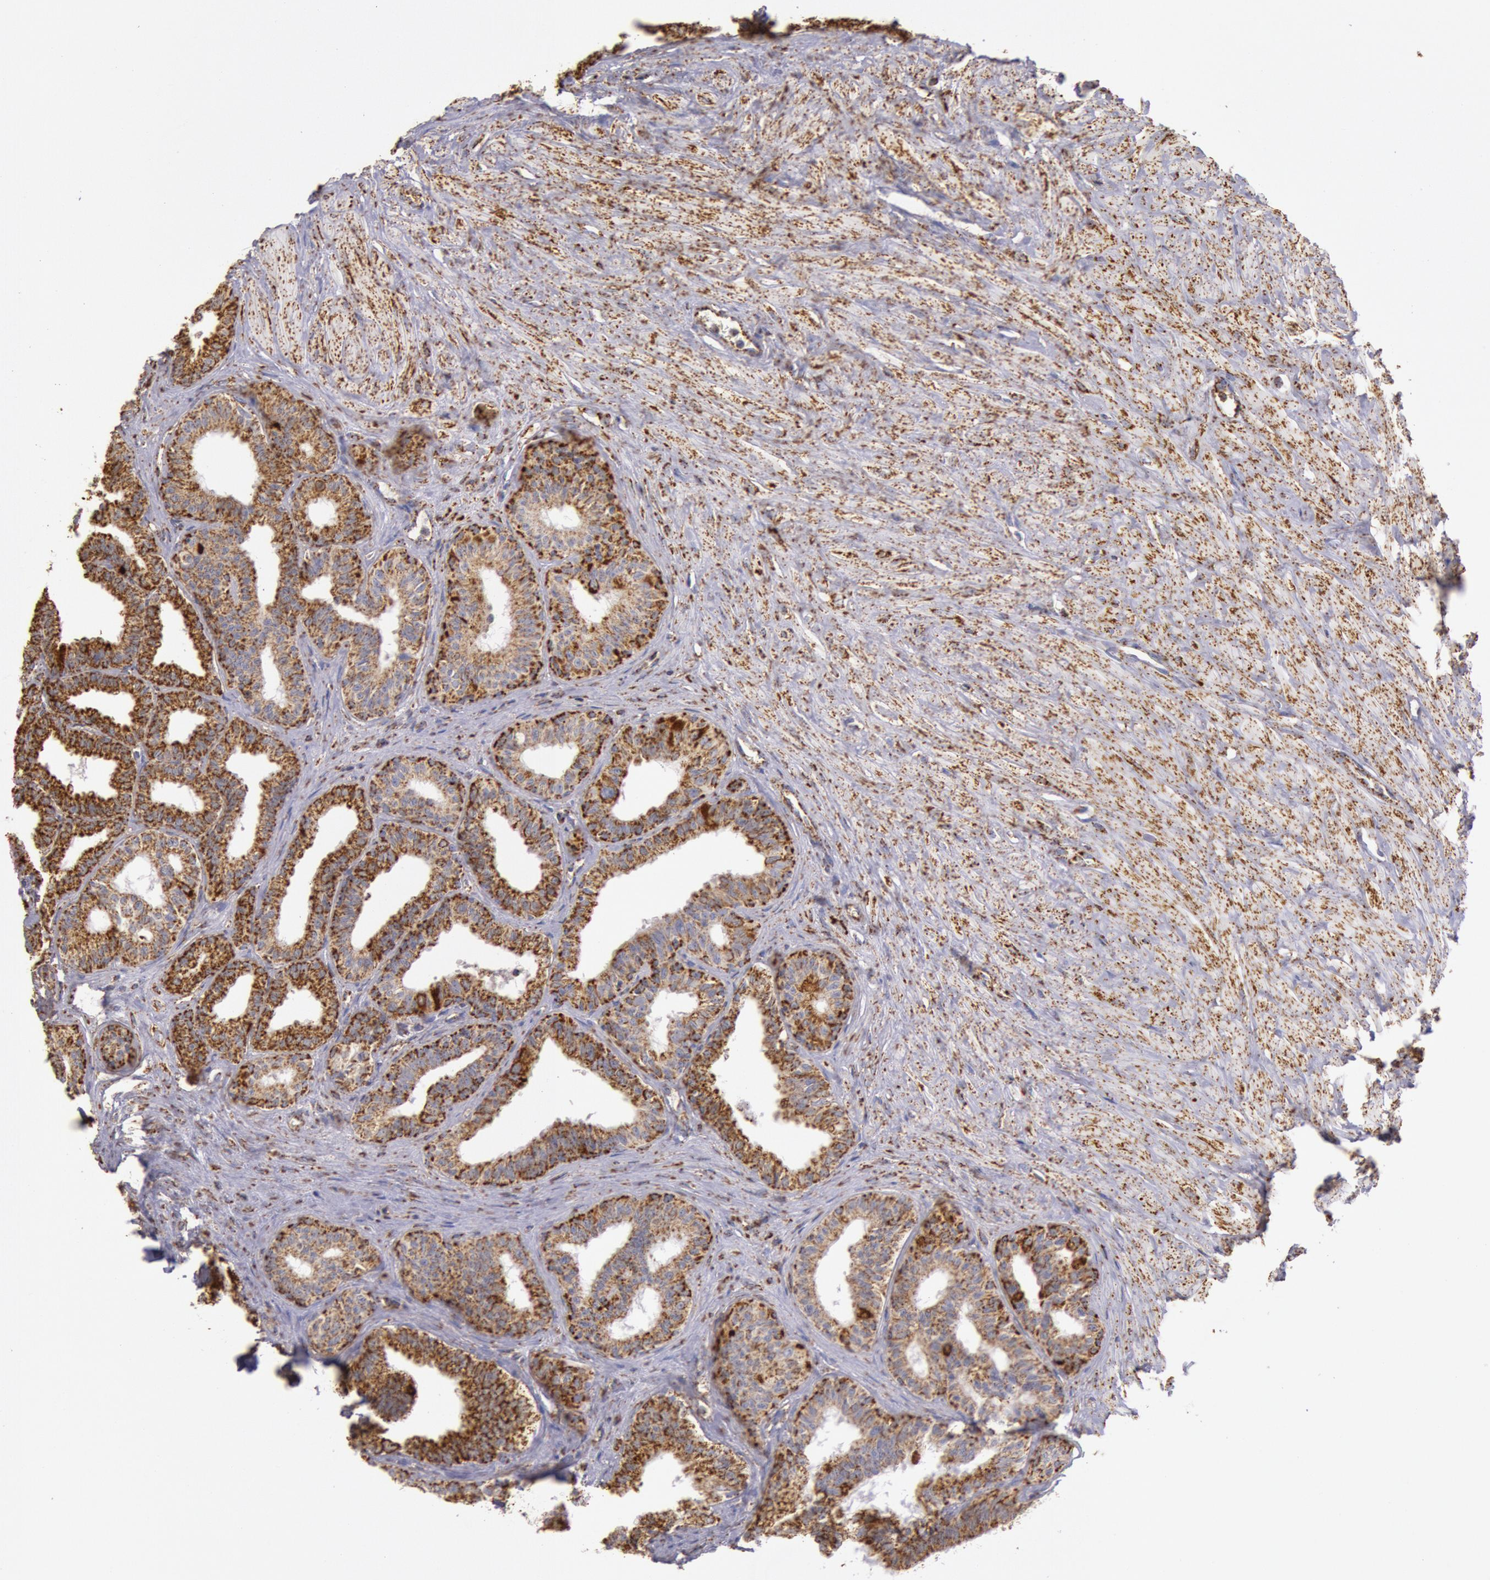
{"staining": {"intensity": "strong", "quantity": ">75%", "location": "cytoplasmic/membranous"}, "tissue": "seminal vesicle", "cell_type": "Glandular cells", "image_type": "normal", "snomed": [{"axis": "morphology", "description": "Normal tissue, NOS"}, {"axis": "topography", "description": "Seminal veicle"}], "caption": "Immunohistochemical staining of normal seminal vesicle reveals high levels of strong cytoplasmic/membranous expression in approximately >75% of glandular cells. (Brightfield microscopy of DAB IHC at high magnification).", "gene": "CYC1", "patient": {"sex": "male", "age": 26}}